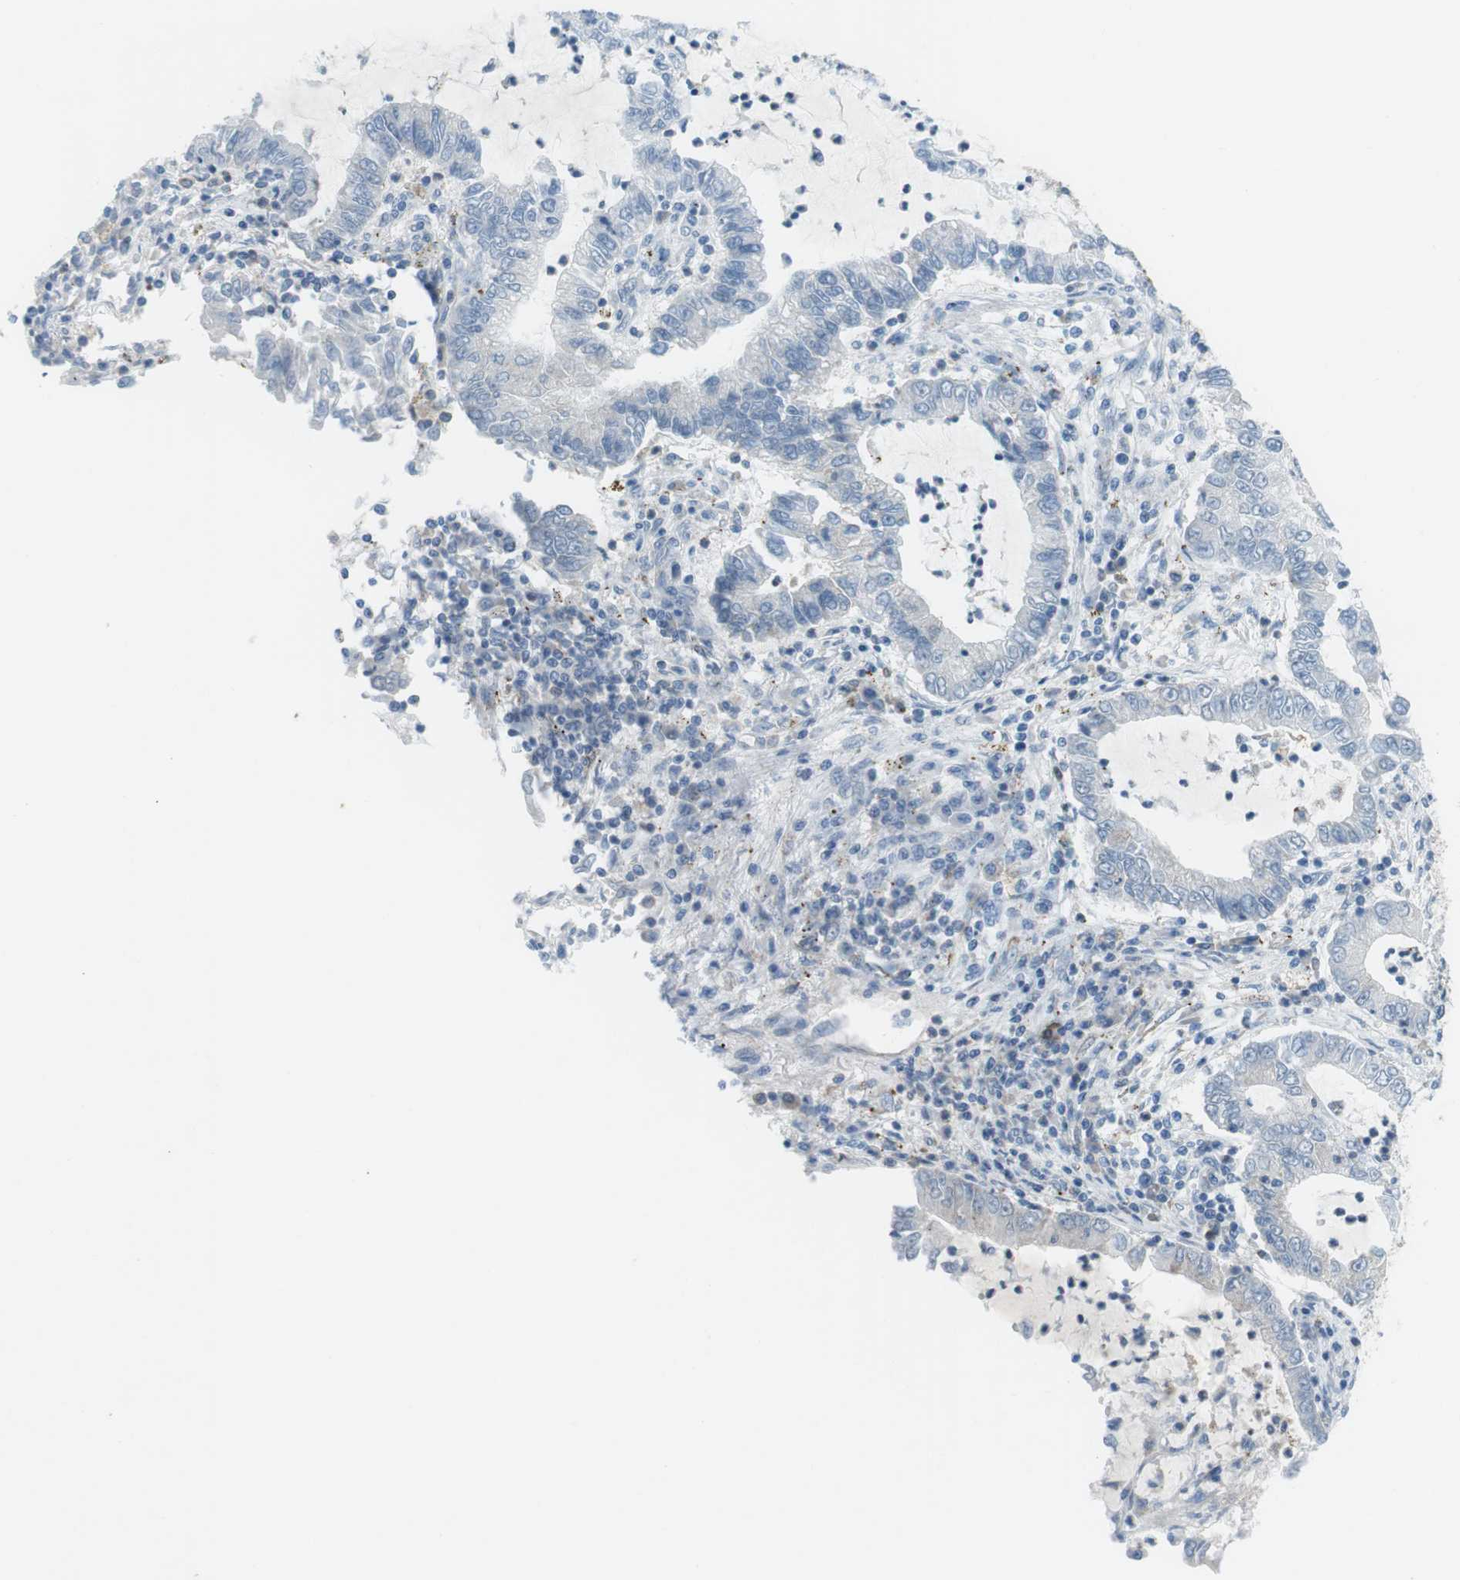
{"staining": {"intensity": "negative", "quantity": "none", "location": "none"}, "tissue": "lung cancer", "cell_type": "Tumor cells", "image_type": "cancer", "snomed": [{"axis": "morphology", "description": "Adenocarcinoma, NOS"}, {"axis": "topography", "description": "Lung"}], "caption": "Micrograph shows no significant protein expression in tumor cells of lung cancer (adenocarcinoma). (Stains: DAB (3,3'-diaminobenzidine) IHC with hematoxylin counter stain, Microscopy: brightfield microscopy at high magnification).", "gene": "VAMP1", "patient": {"sex": "female", "age": 51}}